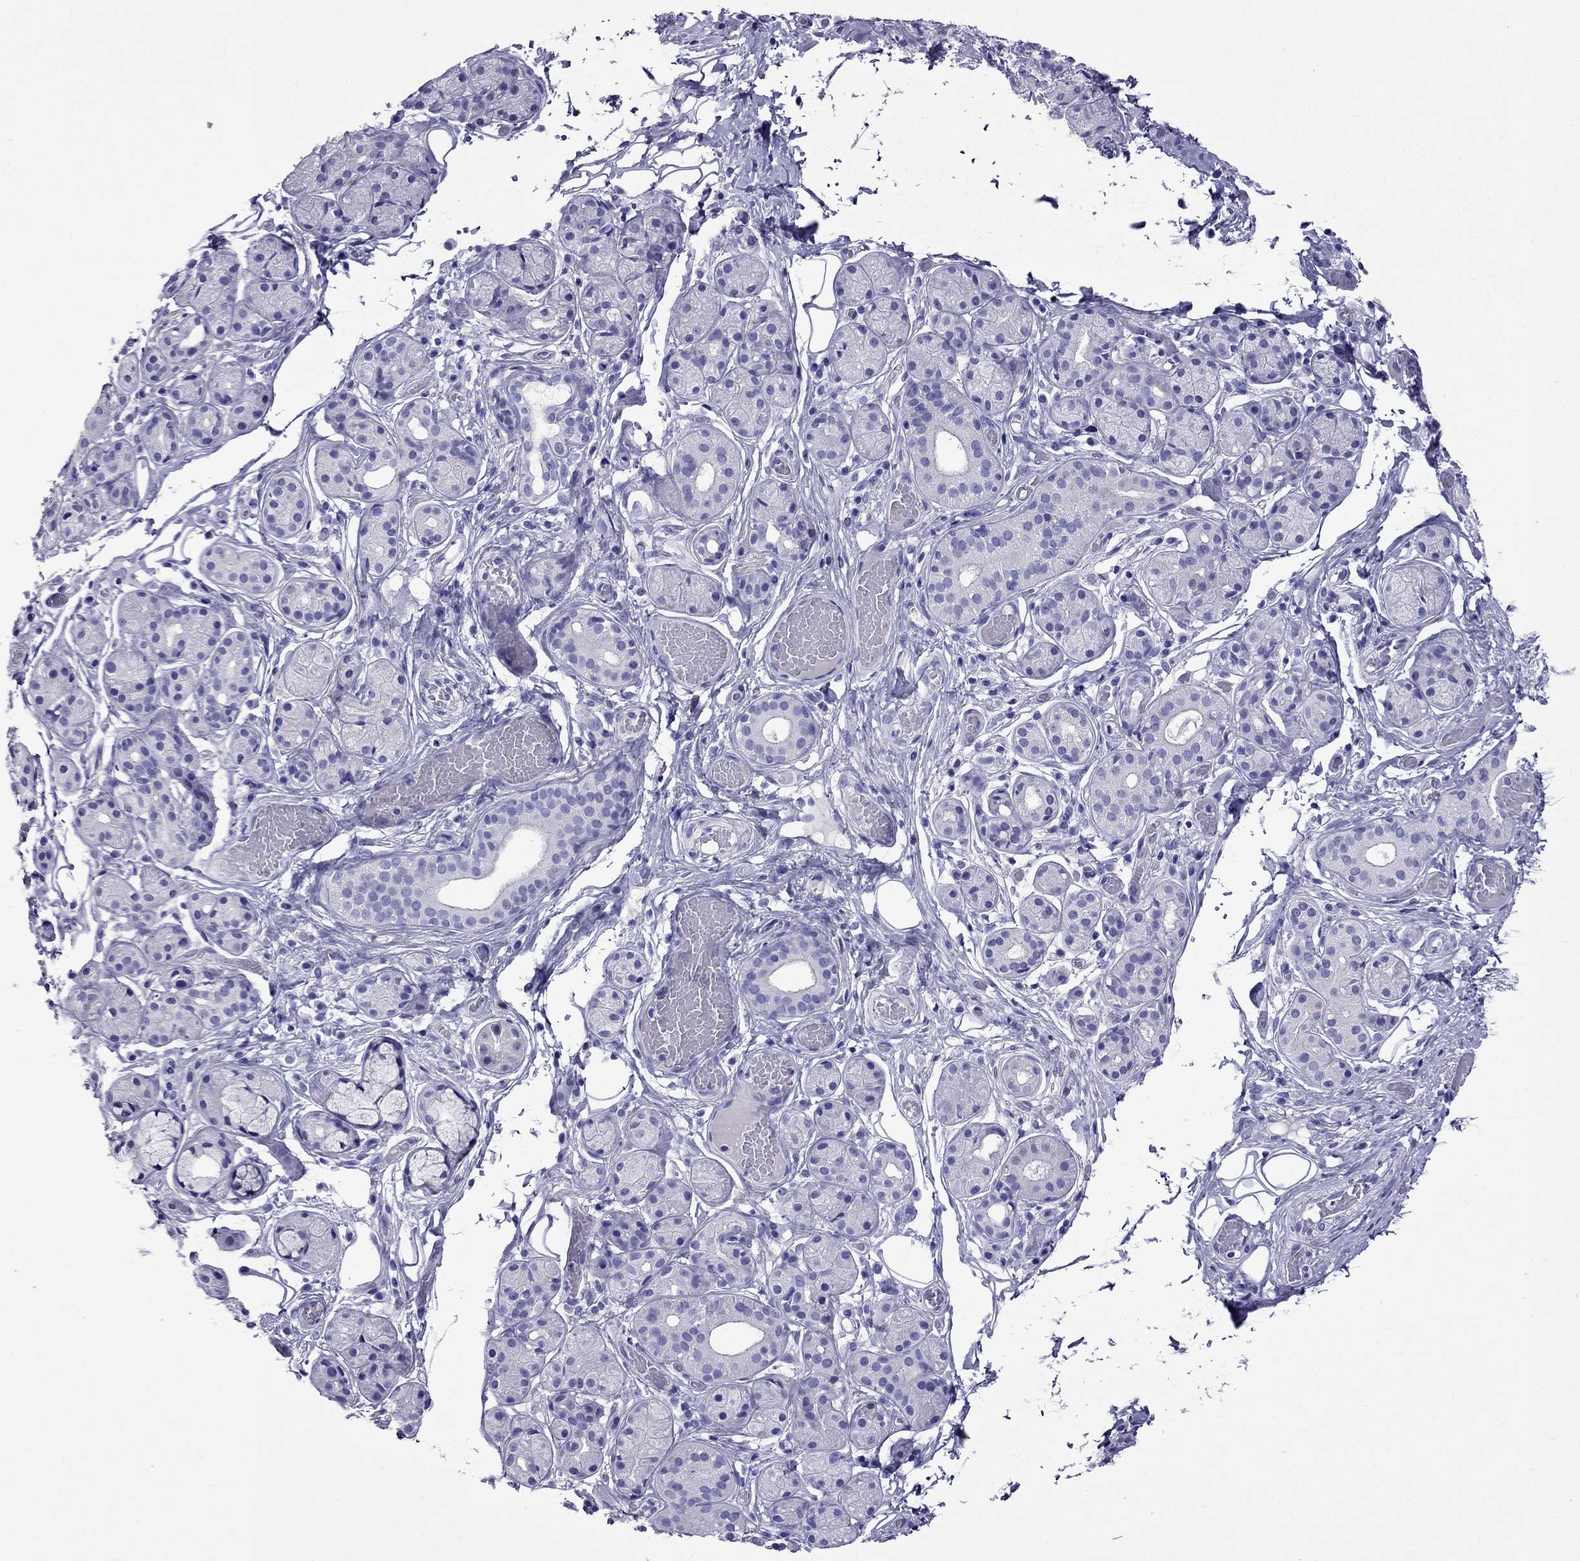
{"staining": {"intensity": "negative", "quantity": "none", "location": "none"}, "tissue": "salivary gland", "cell_type": "Glandular cells", "image_type": "normal", "snomed": [{"axis": "morphology", "description": "Normal tissue, NOS"}, {"axis": "topography", "description": "Salivary gland"}, {"axis": "topography", "description": "Peripheral nerve tissue"}], "caption": "Protein analysis of unremarkable salivary gland displays no significant staining in glandular cells.", "gene": "CRYBA1", "patient": {"sex": "male", "age": 71}}